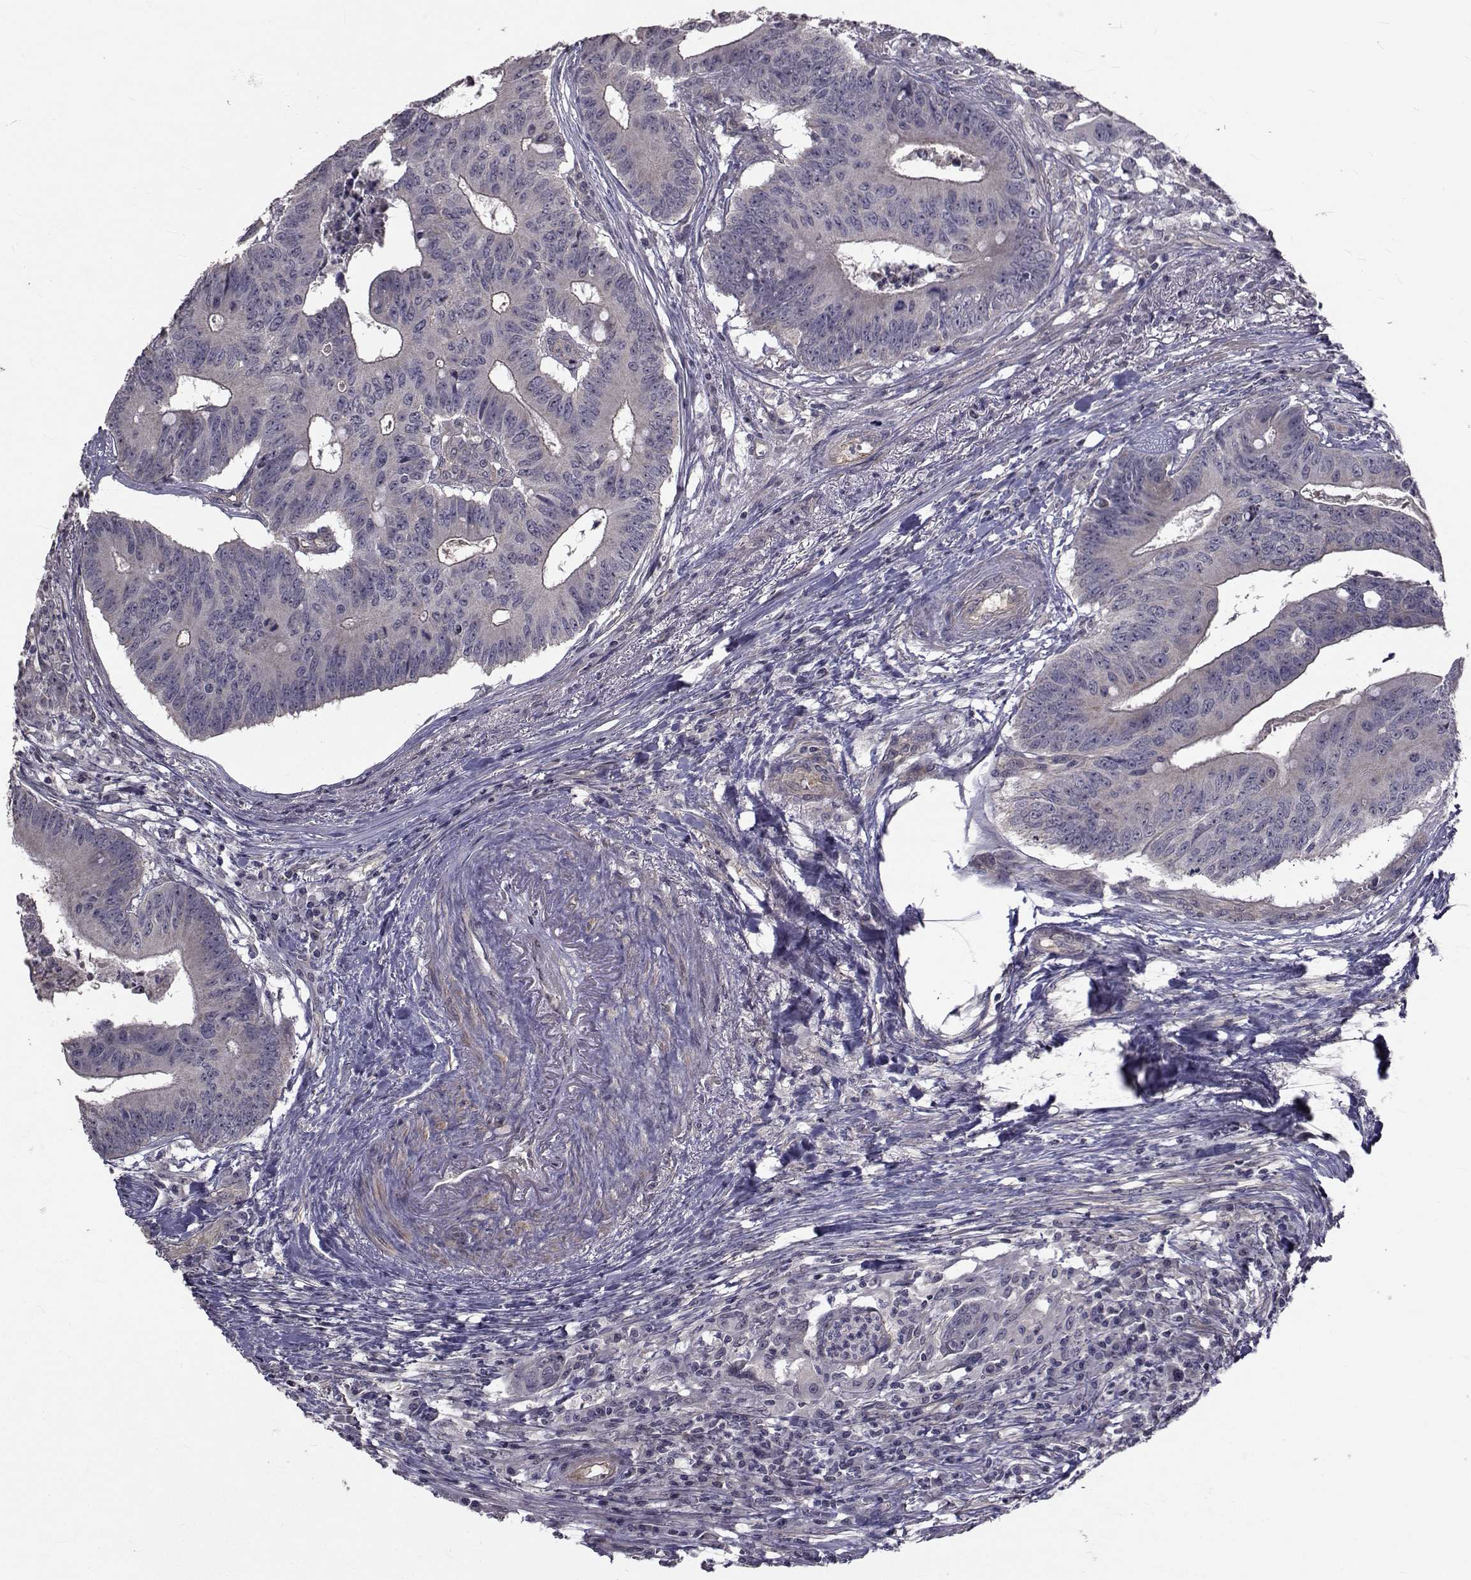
{"staining": {"intensity": "negative", "quantity": "none", "location": "none"}, "tissue": "colorectal cancer", "cell_type": "Tumor cells", "image_type": "cancer", "snomed": [{"axis": "morphology", "description": "Adenocarcinoma, NOS"}, {"axis": "topography", "description": "Colon"}], "caption": "This is an immunohistochemistry (IHC) image of colorectal cancer (adenocarcinoma). There is no expression in tumor cells.", "gene": "CFAP74", "patient": {"sex": "male", "age": 84}}